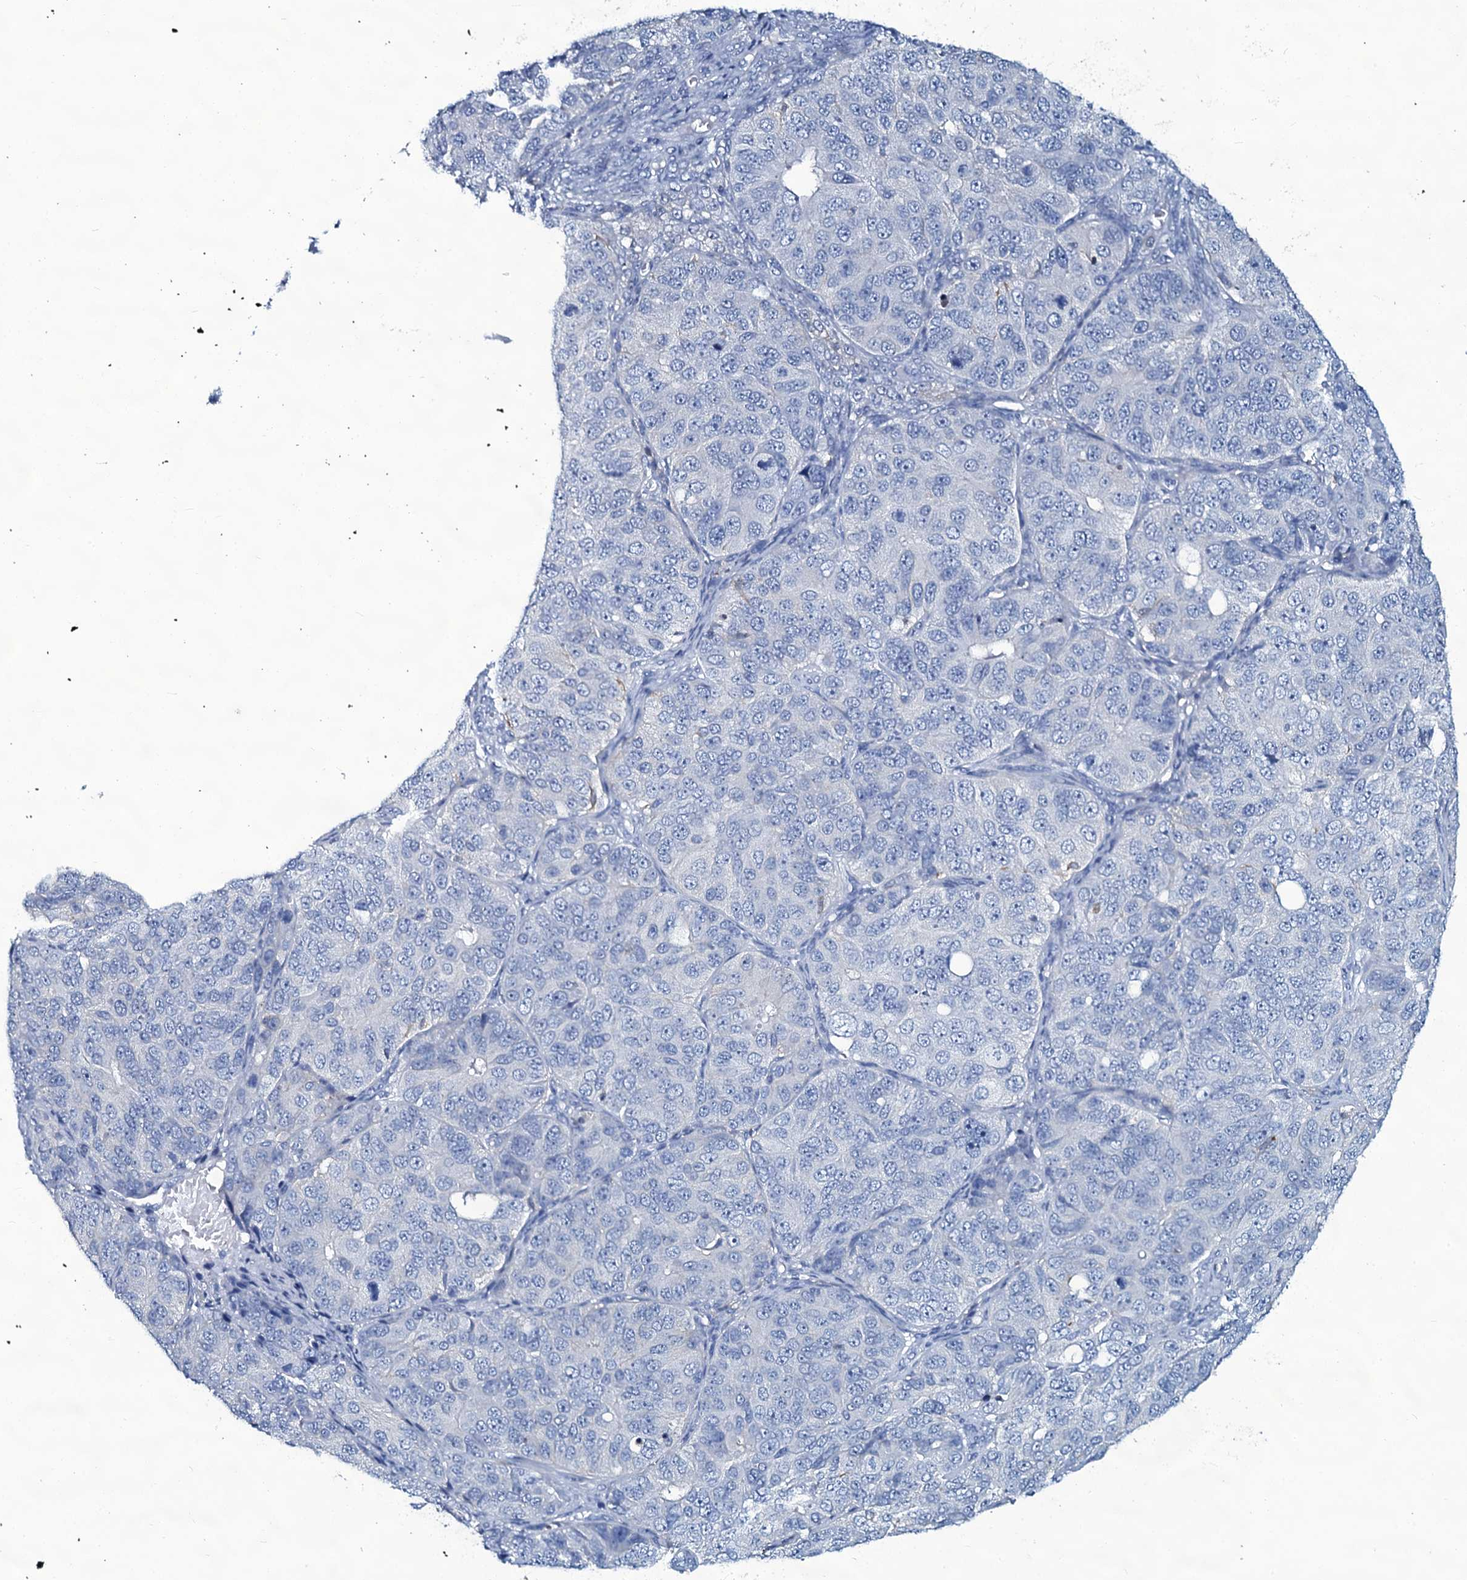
{"staining": {"intensity": "negative", "quantity": "none", "location": "none"}, "tissue": "ovarian cancer", "cell_type": "Tumor cells", "image_type": "cancer", "snomed": [{"axis": "morphology", "description": "Carcinoma, endometroid"}, {"axis": "topography", "description": "Ovary"}], "caption": "High magnification brightfield microscopy of ovarian cancer stained with DAB (3,3'-diaminobenzidine) (brown) and counterstained with hematoxylin (blue): tumor cells show no significant positivity. (Brightfield microscopy of DAB (3,3'-diaminobenzidine) IHC at high magnification).", "gene": "SLC4A7", "patient": {"sex": "female", "age": 51}}